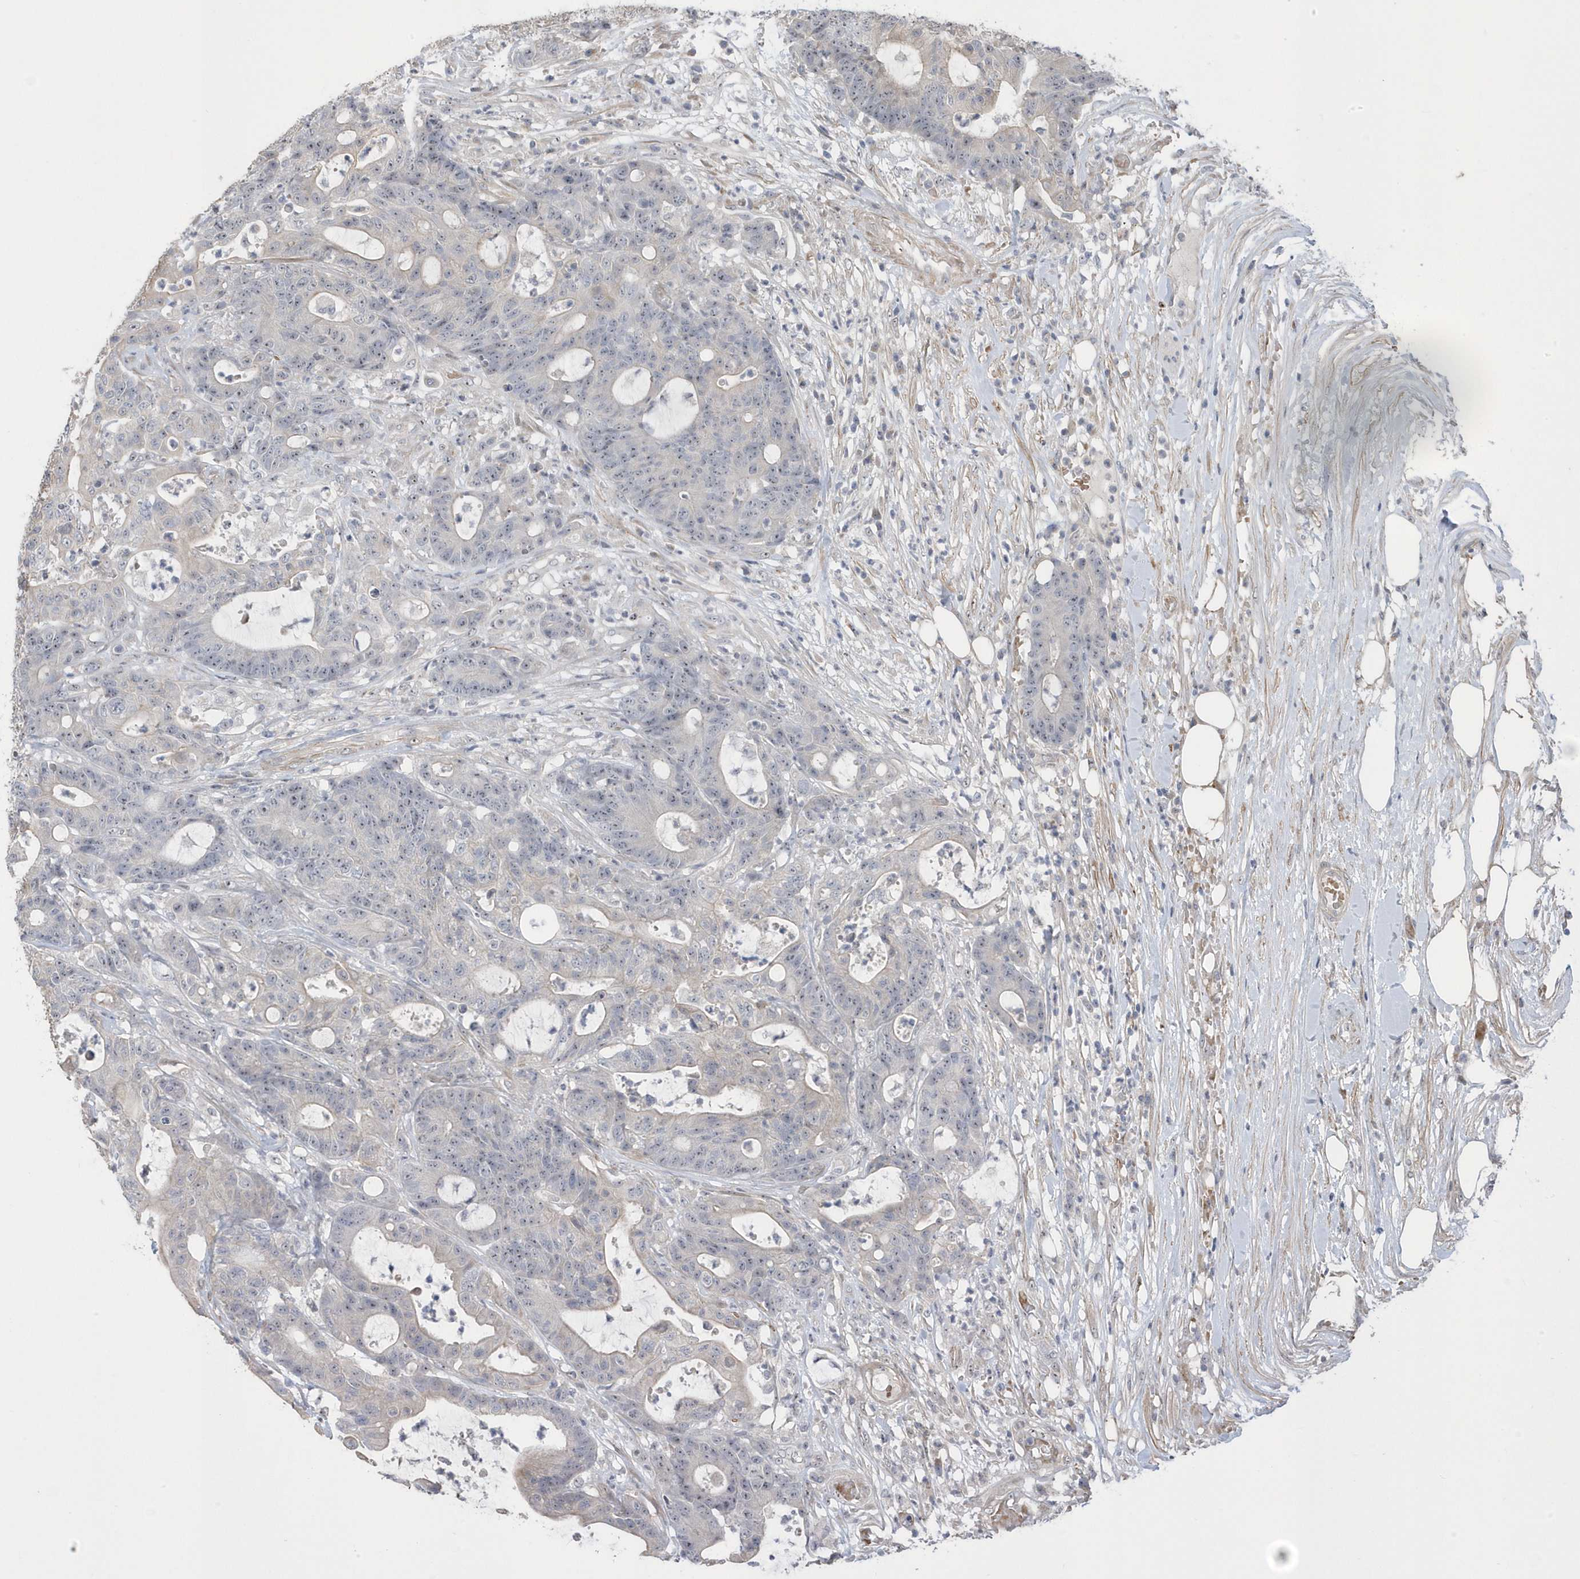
{"staining": {"intensity": "negative", "quantity": "none", "location": "none"}, "tissue": "colorectal cancer", "cell_type": "Tumor cells", "image_type": "cancer", "snomed": [{"axis": "morphology", "description": "Adenocarcinoma, NOS"}, {"axis": "topography", "description": "Colon"}], "caption": "Protein analysis of colorectal cancer exhibits no significant expression in tumor cells. (Brightfield microscopy of DAB (3,3'-diaminobenzidine) immunohistochemistry at high magnification).", "gene": "GTPBP6", "patient": {"sex": "female", "age": 84}}